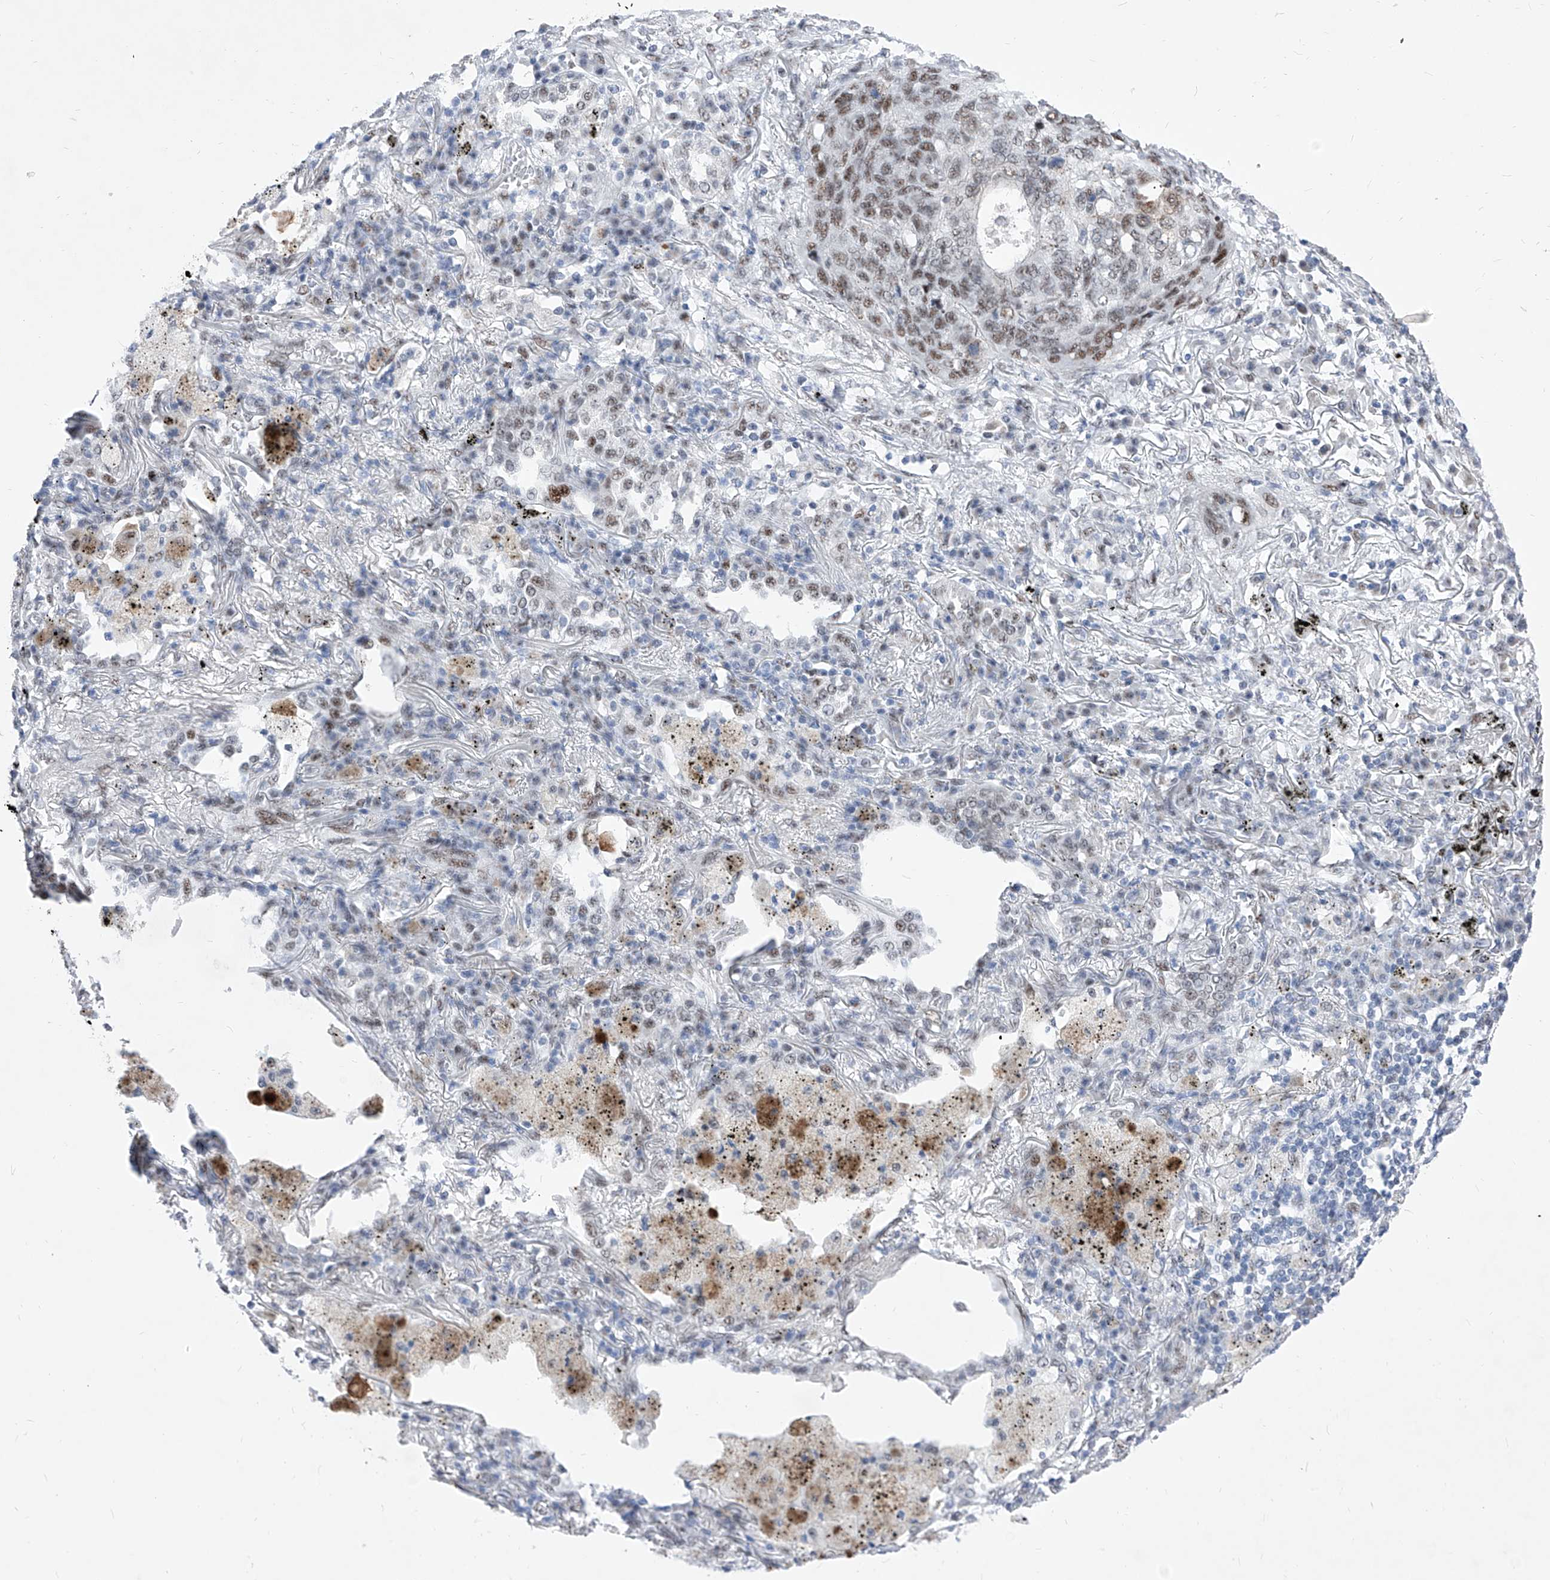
{"staining": {"intensity": "moderate", "quantity": "25%-75%", "location": "nuclear"}, "tissue": "lung cancer", "cell_type": "Tumor cells", "image_type": "cancer", "snomed": [{"axis": "morphology", "description": "Squamous cell carcinoma, NOS"}, {"axis": "topography", "description": "Lung"}], "caption": "The immunohistochemical stain shows moderate nuclear expression in tumor cells of lung cancer (squamous cell carcinoma) tissue. The staining was performed using DAB, with brown indicating positive protein expression. Nuclei are stained blue with hematoxylin.", "gene": "ATN1", "patient": {"sex": "female", "age": 63}}